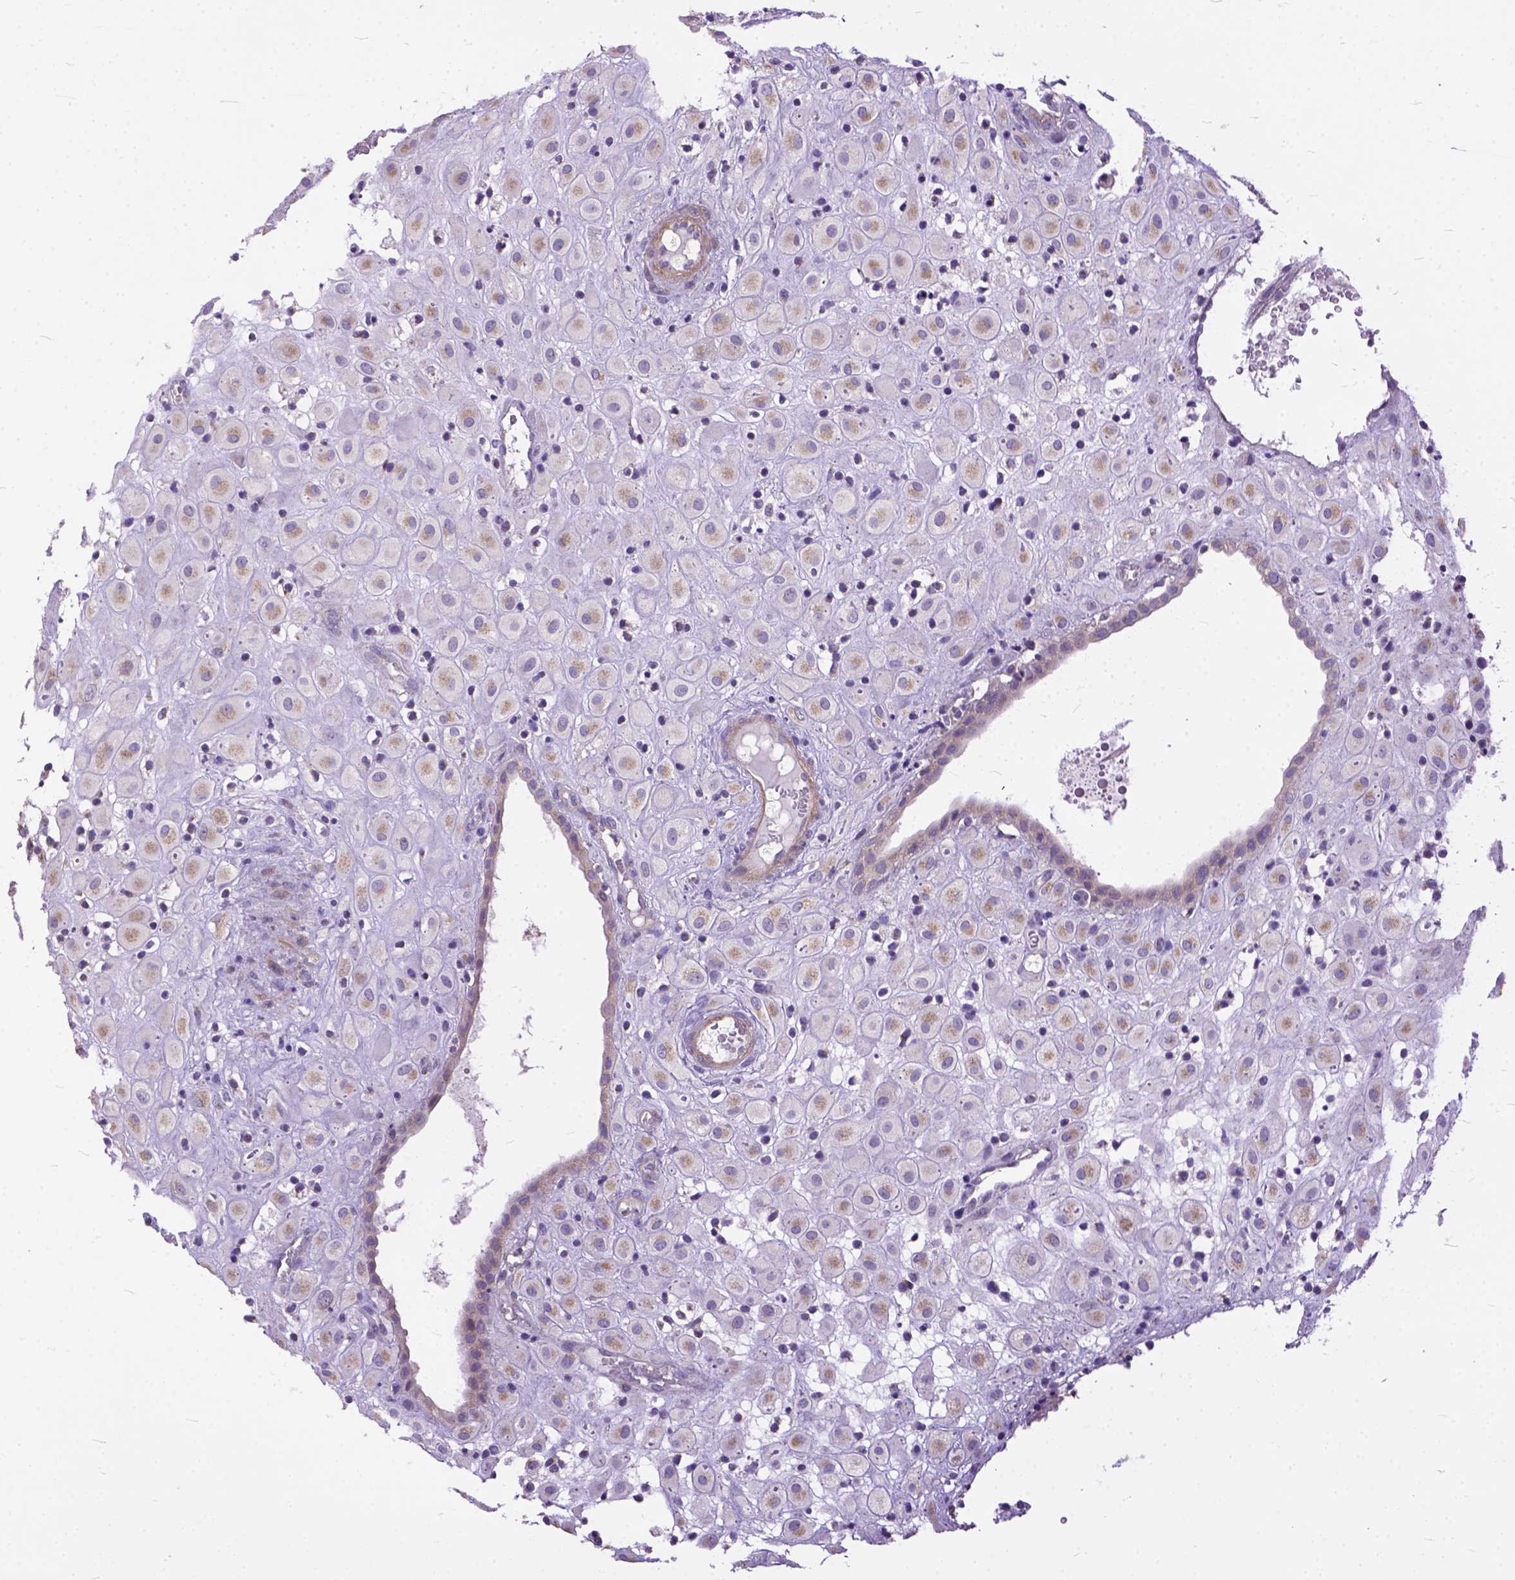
{"staining": {"intensity": "weak", "quantity": "25%-75%", "location": "cytoplasmic/membranous"}, "tissue": "placenta", "cell_type": "Decidual cells", "image_type": "normal", "snomed": [{"axis": "morphology", "description": "Normal tissue, NOS"}, {"axis": "topography", "description": "Placenta"}], "caption": "Weak cytoplasmic/membranous positivity is present in approximately 25%-75% of decidual cells in unremarkable placenta. The staining is performed using DAB brown chromogen to label protein expression. The nuclei are counter-stained blue using hematoxylin.", "gene": "BANF2", "patient": {"sex": "female", "age": 24}}